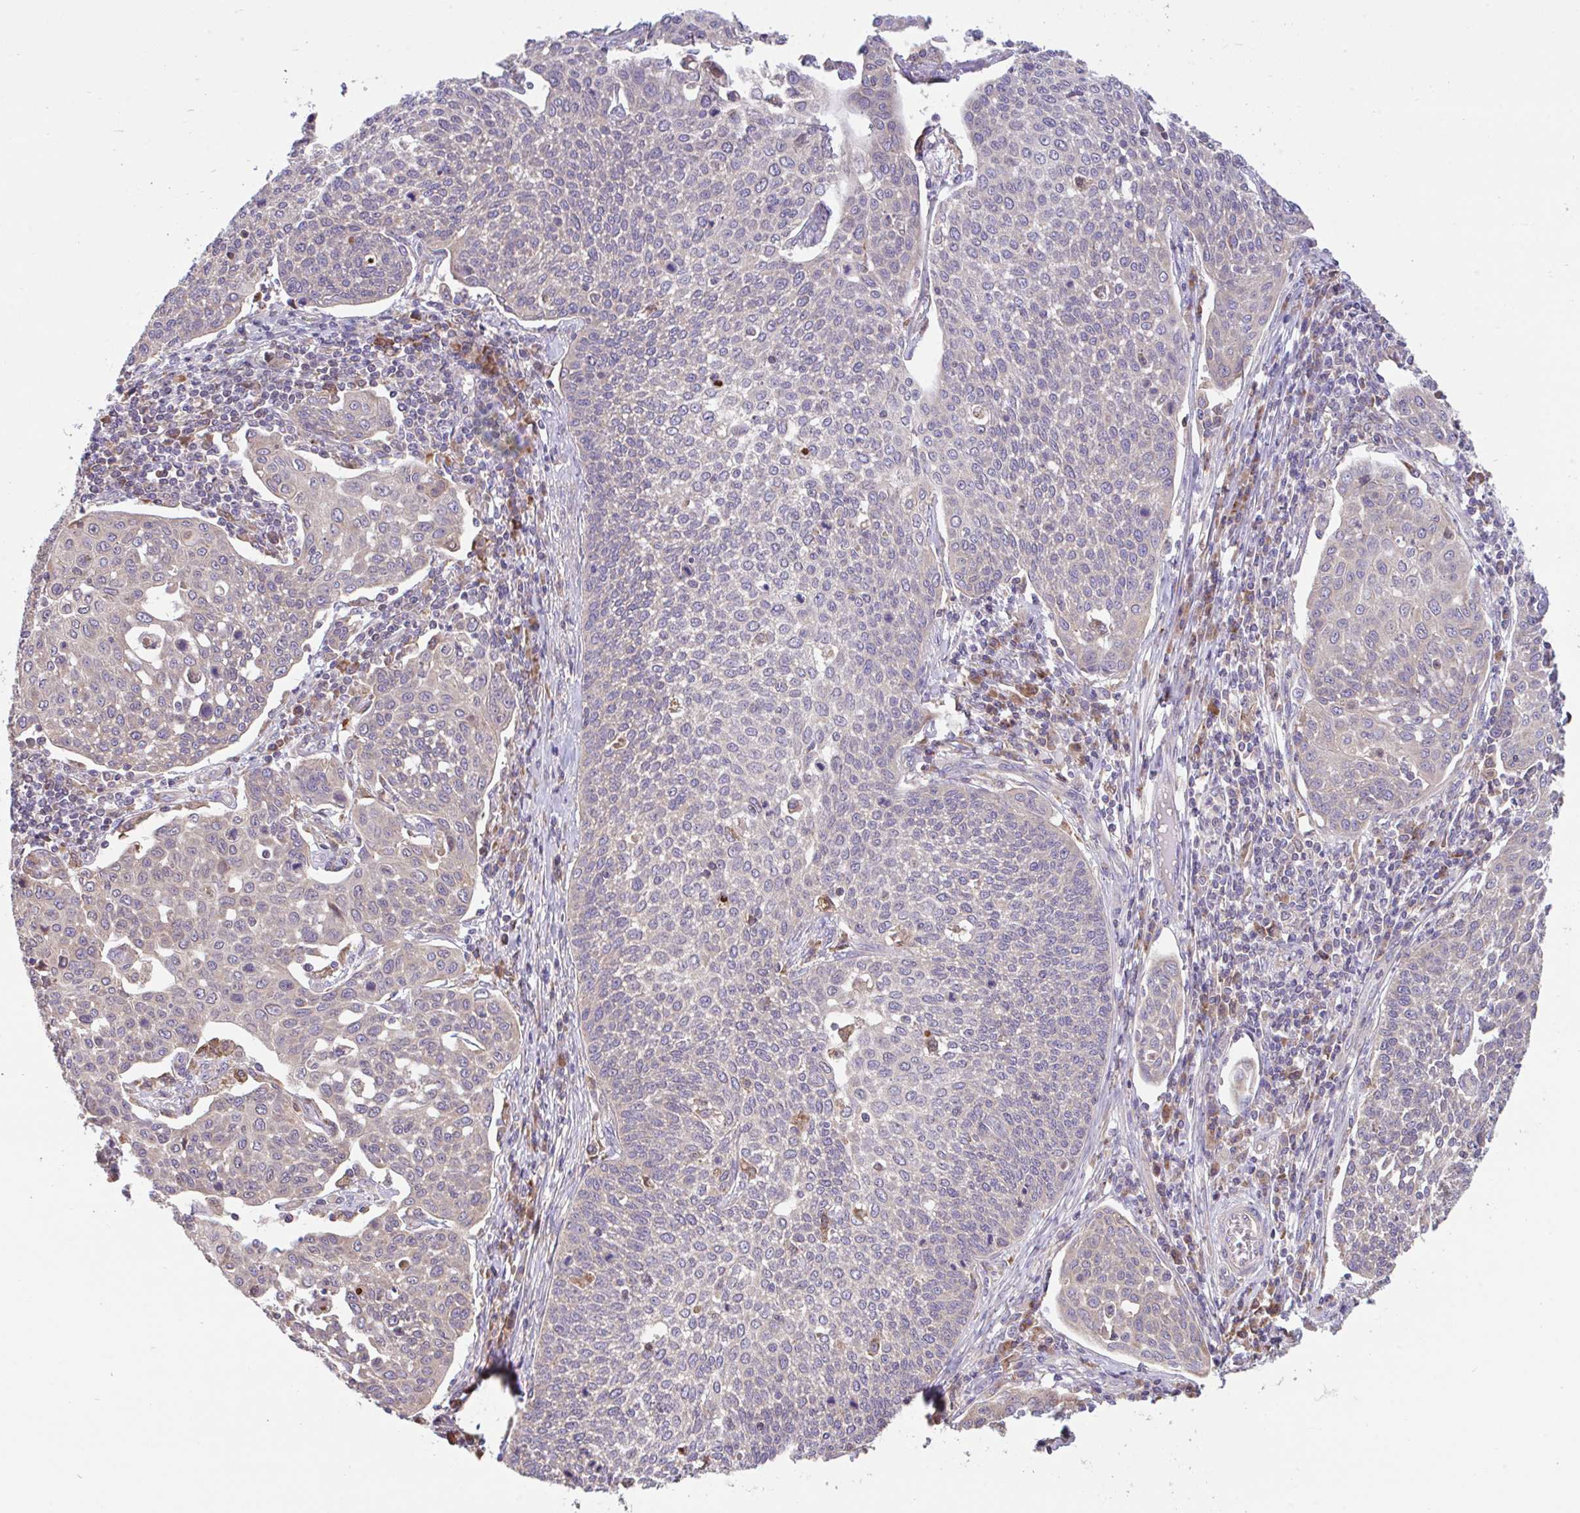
{"staining": {"intensity": "negative", "quantity": "none", "location": "none"}, "tissue": "cervical cancer", "cell_type": "Tumor cells", "image_type": "cancer", "snomed": [{"axis": "morphology", "description": "Squamous cell carcinoma, NOS"}, {"axis": "topography", "description": "Cervix"}], "caption": "Tumor cells are negative for brown protein staining in cervical squamous cell carcinoma. (DAB (3,3'-diaminobenzidine) IHC visualized using brightfield microscopy, high magnification).", "gene": "RALBP1", "patient": {"sex": "female", "age": 34}}